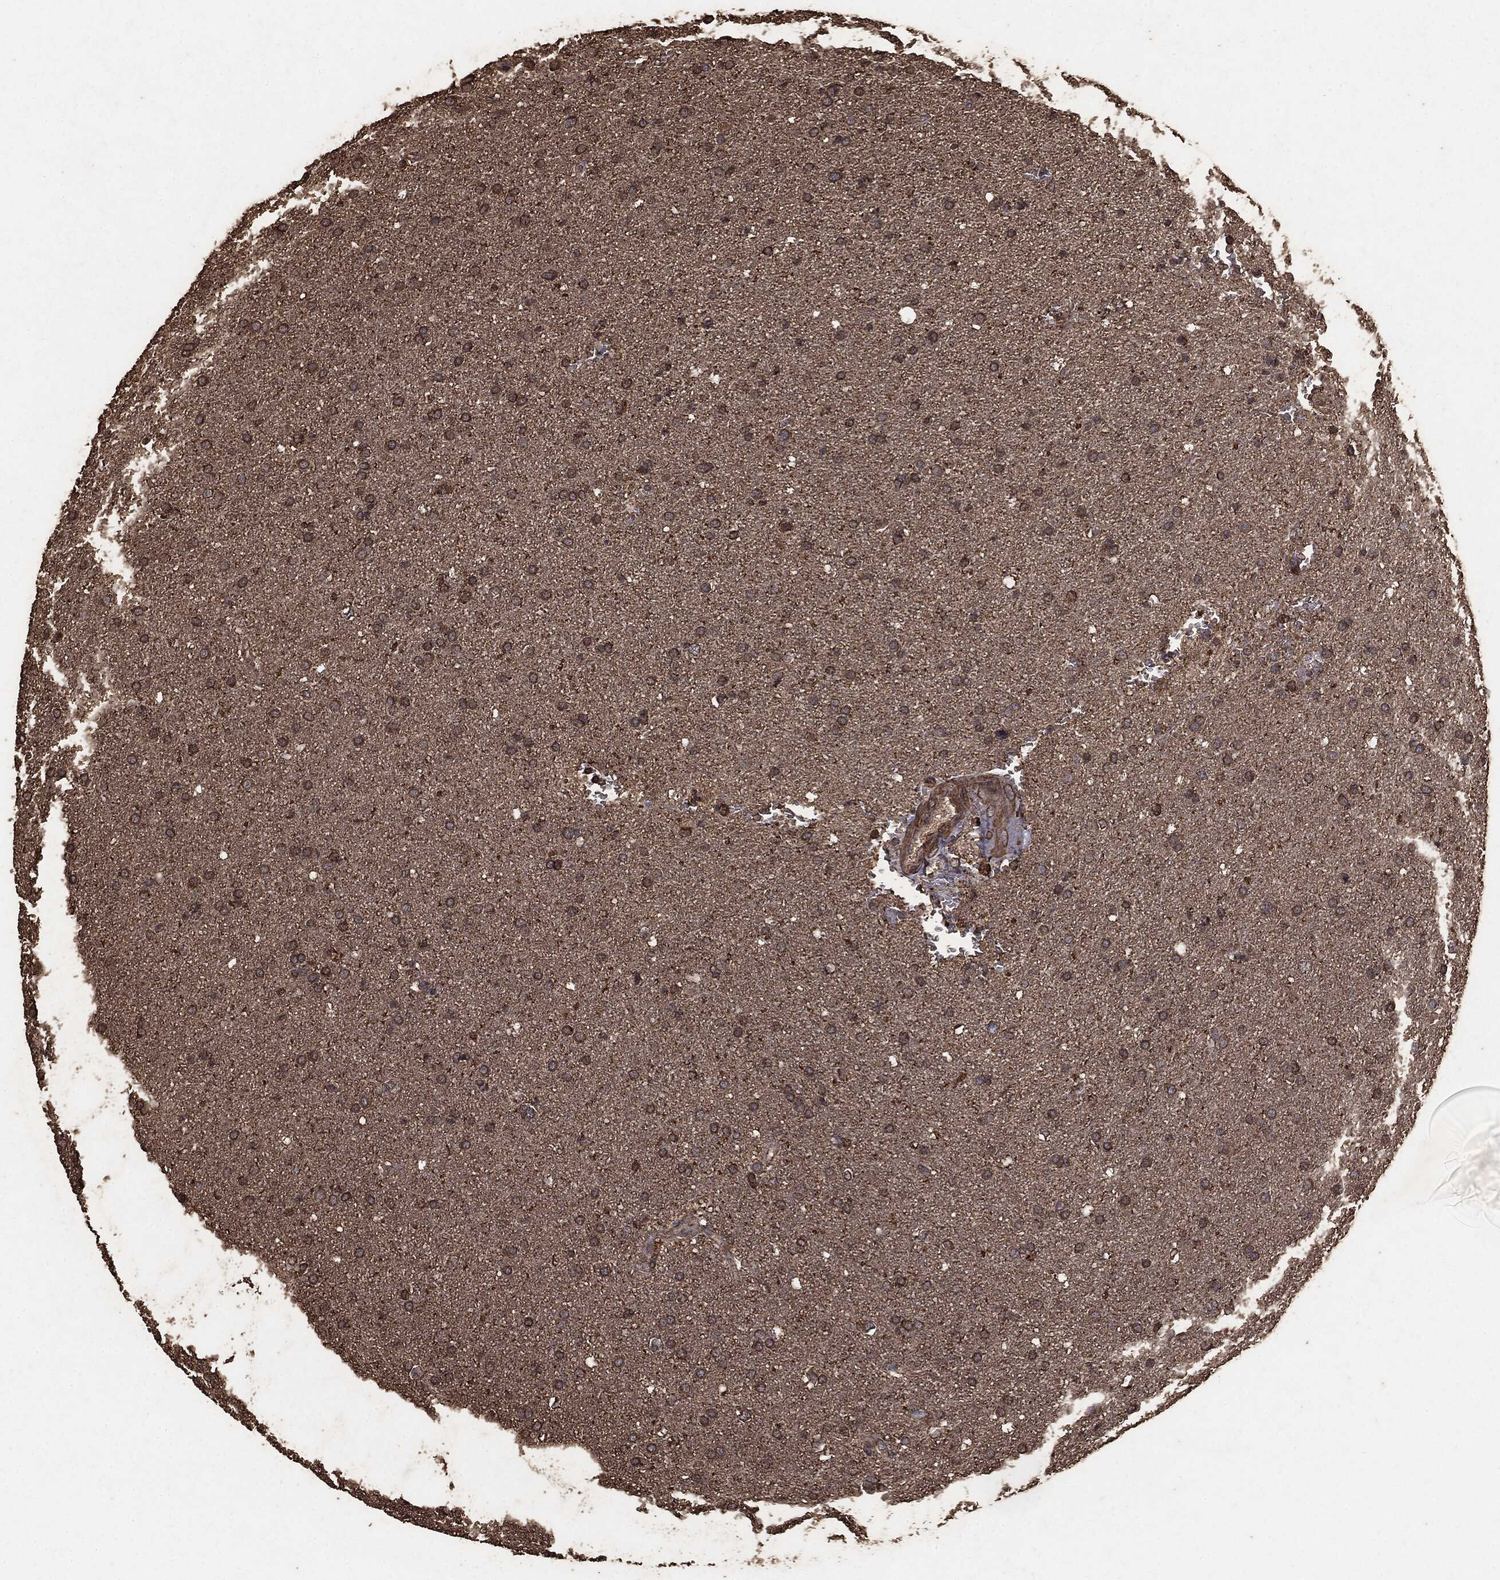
{"staining": {"intensity": "moderate", "quantity": ">75%", "location": "cytoplasmic/membranous"}, "tissue": "glioma", "cell_type": "Tumor cells", "image_type": "cancer", "snomed": [{"axis": "morphology", "description": "Glioma, malignant, Low grade"}, {"axis": "topography", "description": "Brain"}], "caption": "A brown stain shows moderate cytoplasmic/membranous staining of a protein in glioma tumor cells.", "gene": "MTOR", "patient": {"sex": "female", "age": 37}}